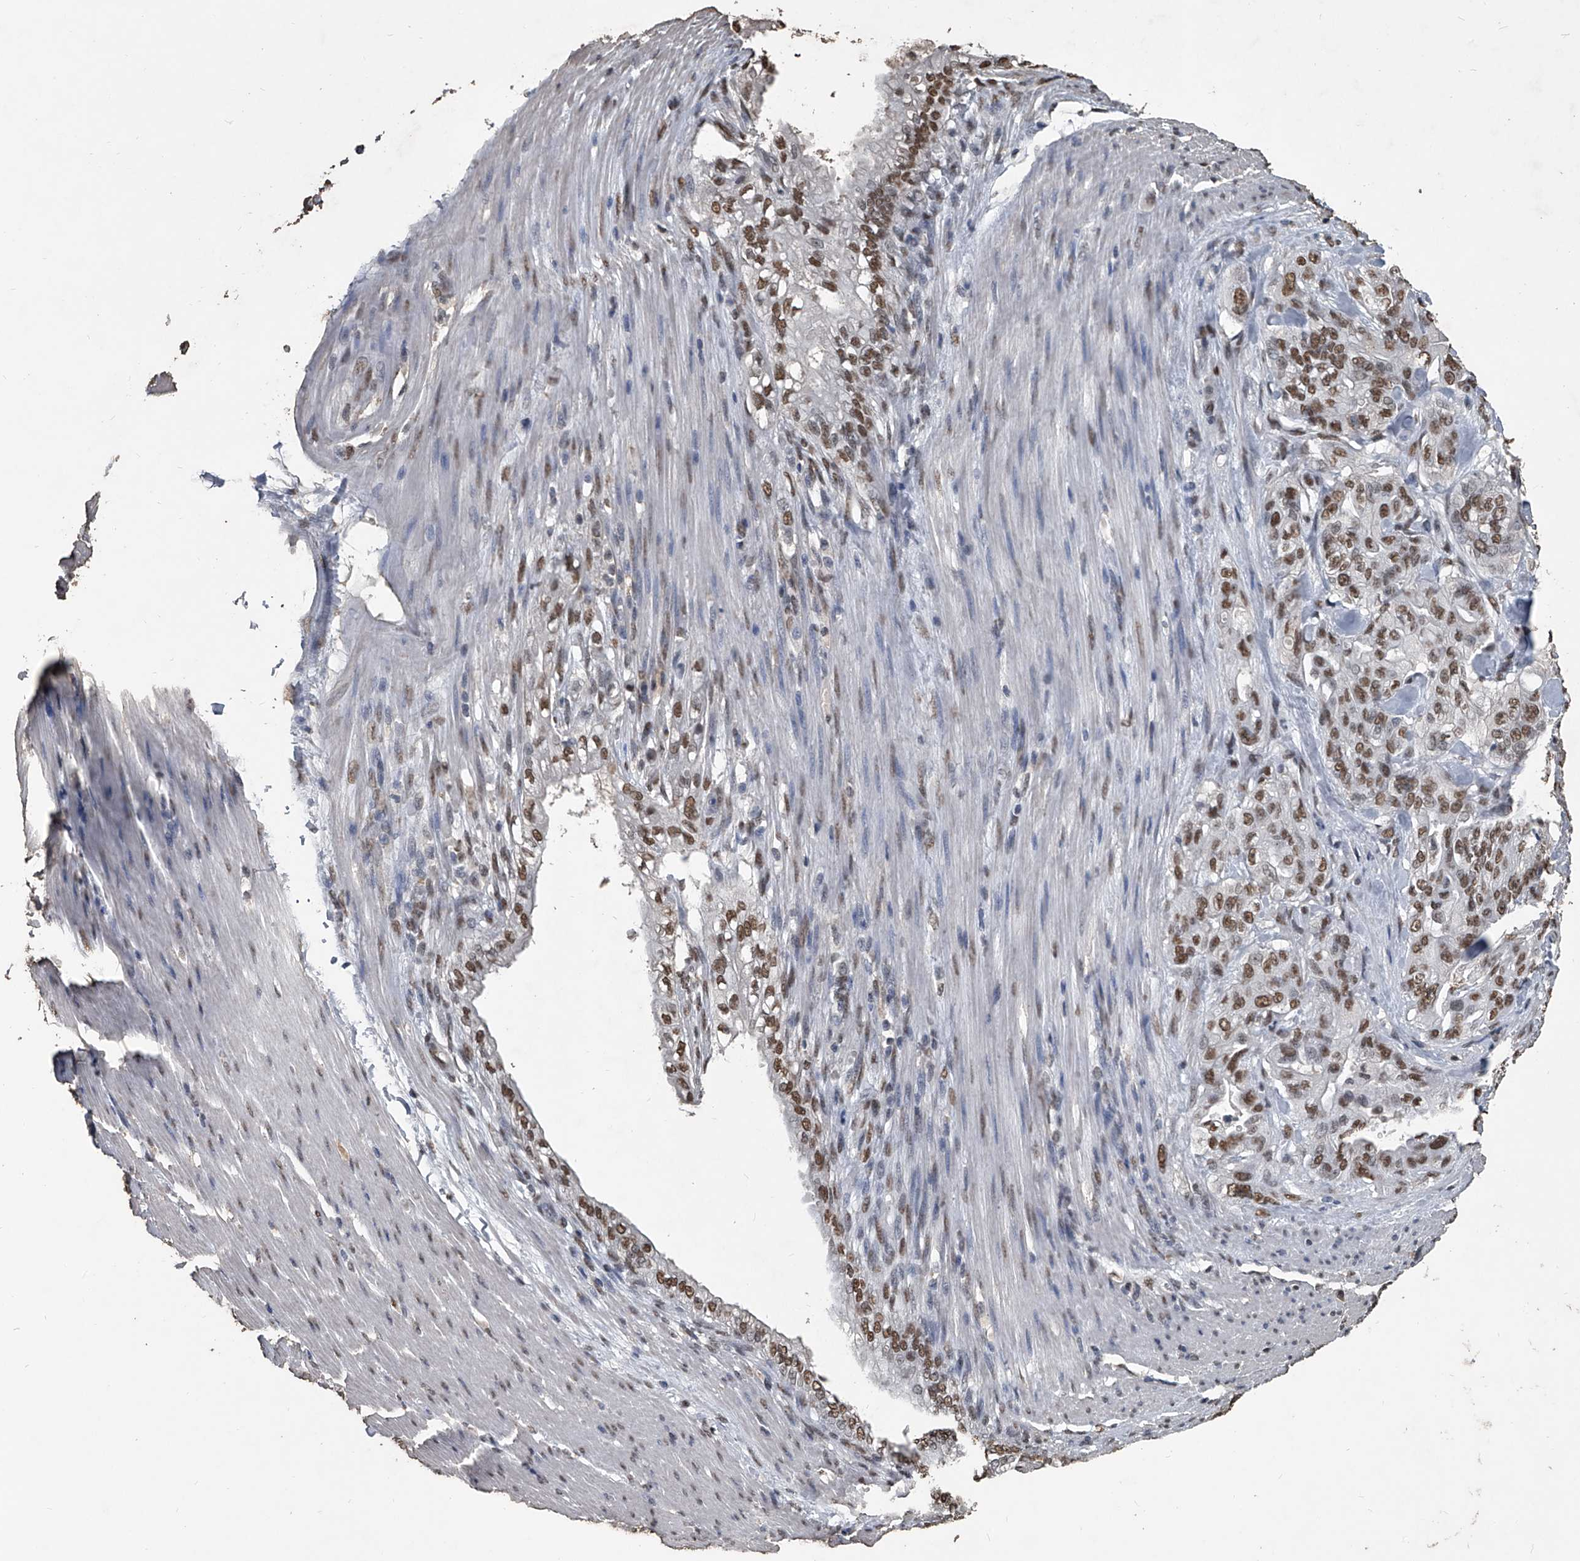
{"staining": {"intensity": "moderate", "quantity": ">75%", "location": "nuclear"}, "tissue": "pancreatic cancer", "cell_type": "Tumor cells", "image_type": "cancer", "snomed": [{"axis": "morphology", "description": "Normal tissue, NOS"}, {"axis": "topography", "description": "Pancreas"}], "caption": "Pancreatic cancer was stained to show a protein in brown. There is medium levels of moderate nuclear expression in approximately >75% of tumor cells.", "gene": "MATR3", "patient": {"sex": "male", "age": 42}}